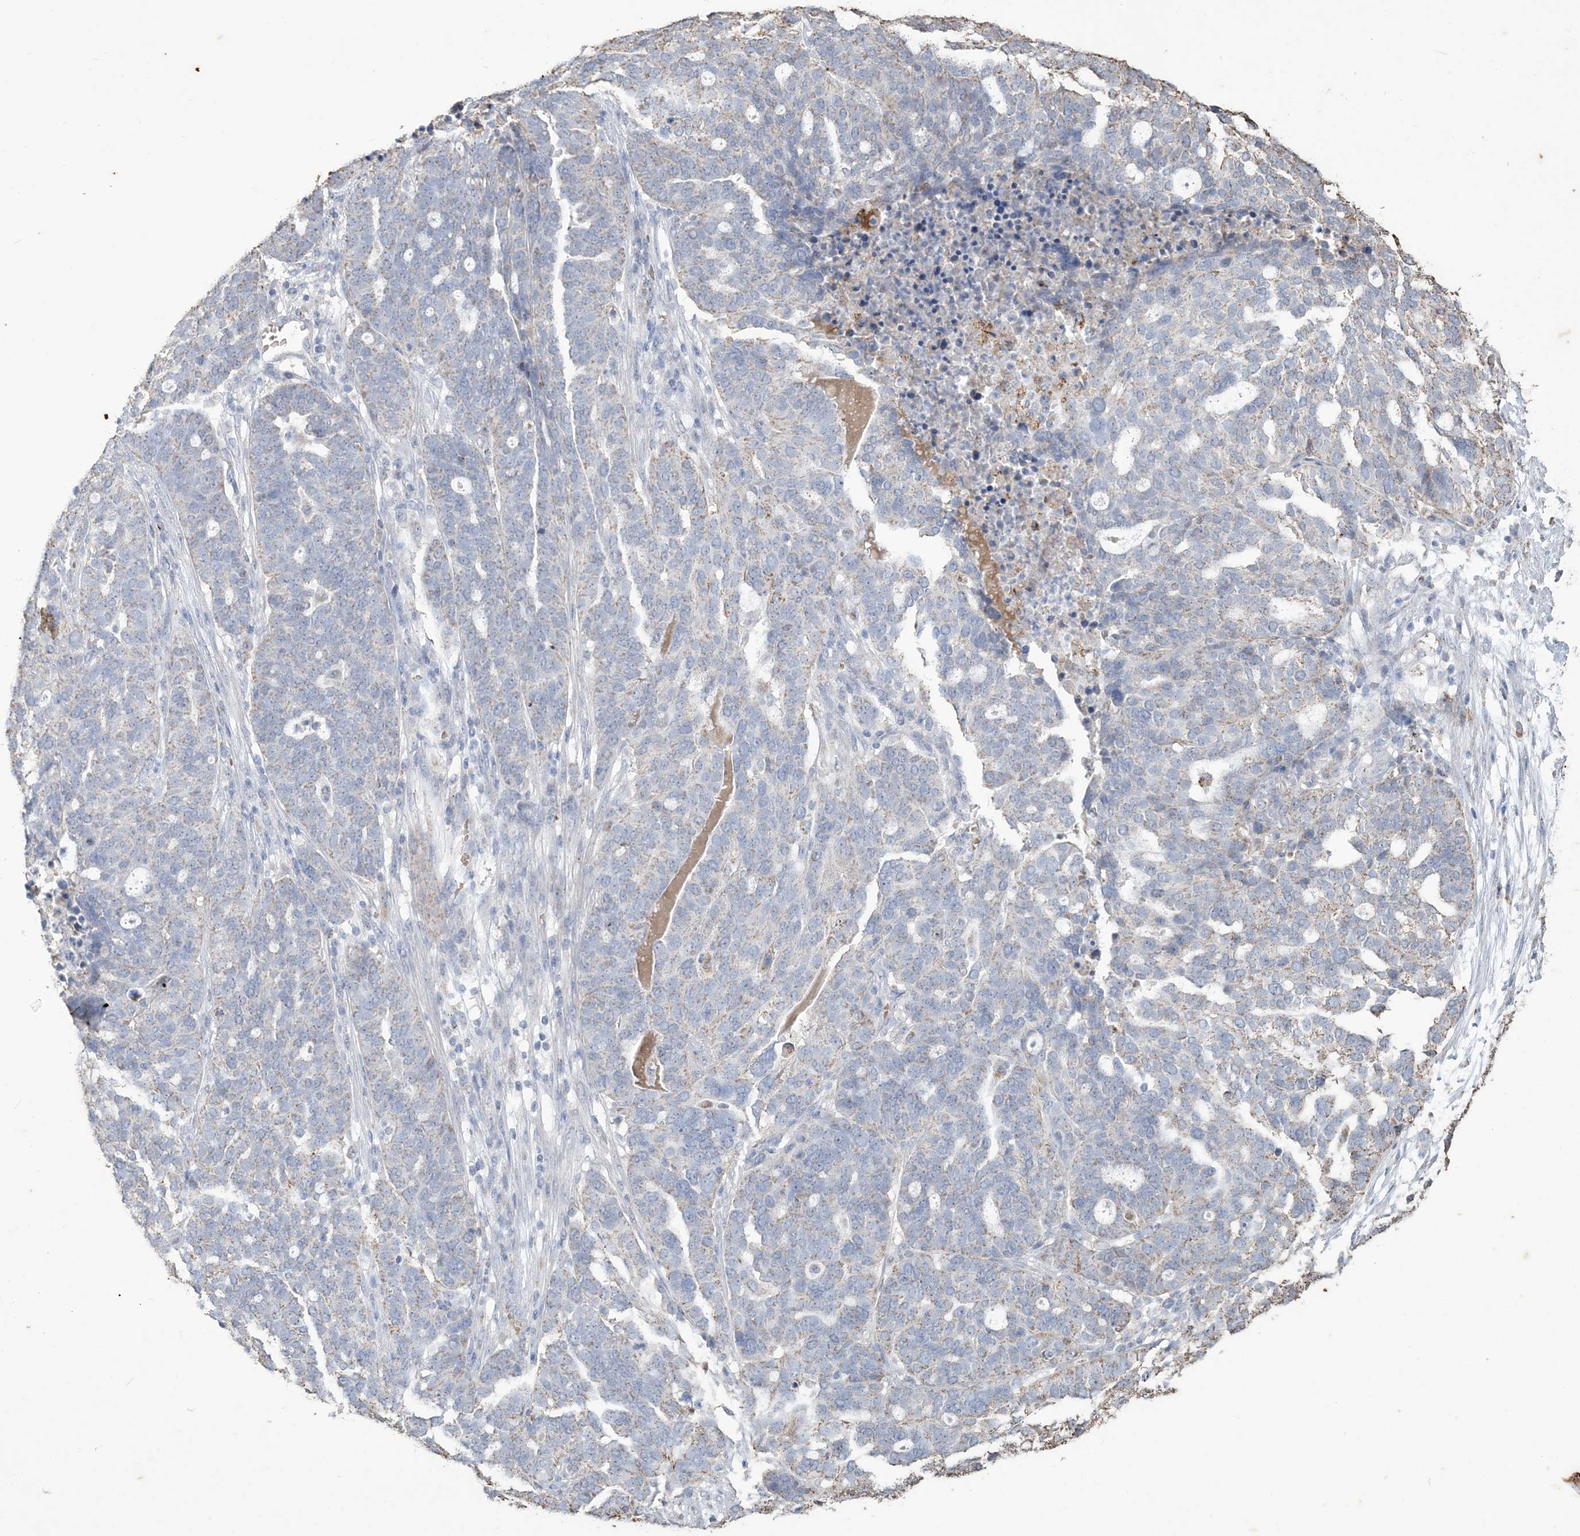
{"staining": {"intensity": "weak", "quantity": "25%-75%", "location": "cytoplasmic/membranous"}, "tissue": "ovarian cancer", "cell_type": "Tumor cells", "image_type": "cancer", "snomed": [{"axis": "morphology", "description": "Cystadenocarcinoma, serous, NOS"}, {"axis": "topography", "description": "Ovary"}], "caption": "DAB immunohistochemical staining of ovarian cancer (serous cystadenocarcinoma) shows weak cytoplasmic/membranous protein positivity in approximately 25%-75% of tumor cells. (Stains: DAB (3,3'-diaminobenzidine) in brown, nuclei in blue, Microscopy: brightfield microscopy at high magnification).", "gene": "SFMBT2", "patient": {"sex": "female", "age": 59}}